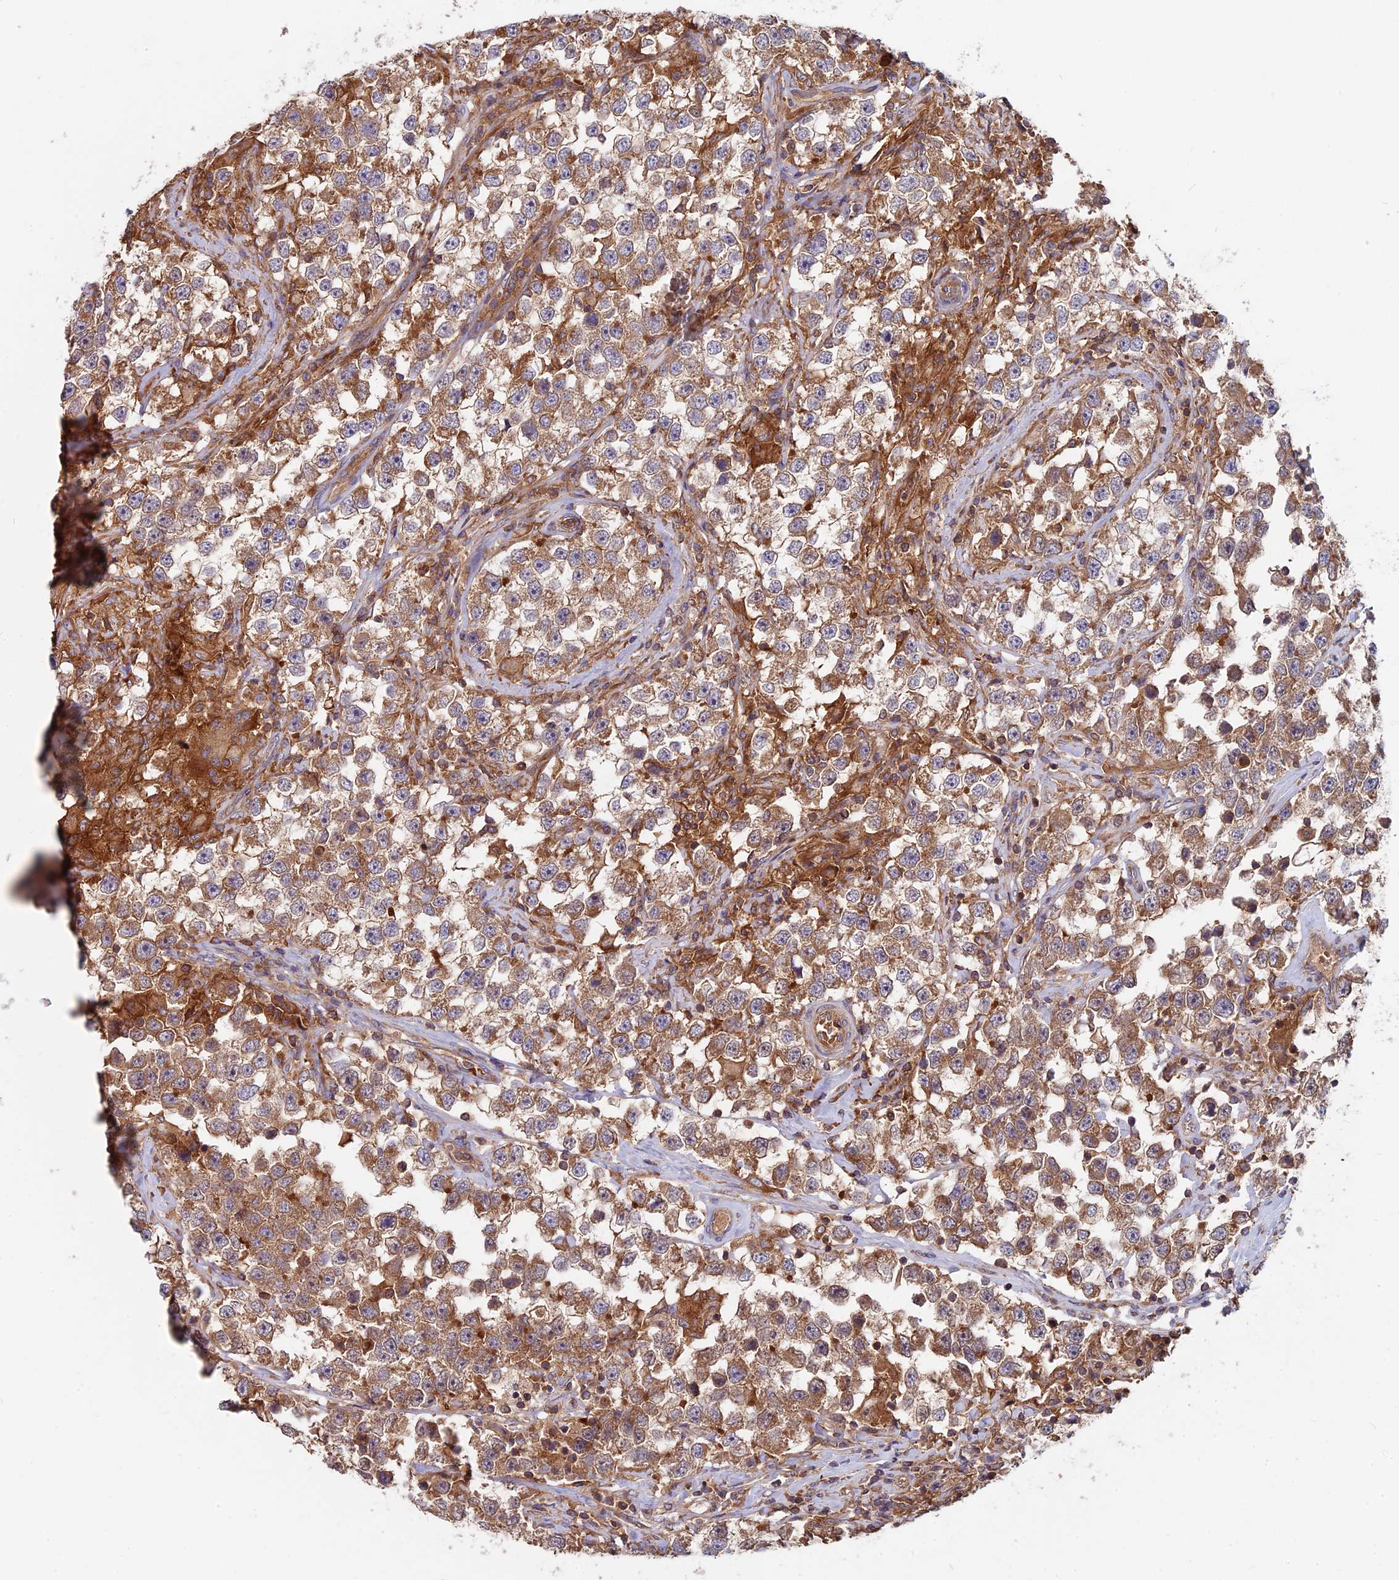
{"staining": {"intensity": "moderate", "quantity": ">75%", "location": "cytoplasmic/membranous"}, "tissue": "testis cancer", "cell_type": "Tumor cells", "image_type": "cancer", "snomed": [{"axis": "morphology", "description": "Seminoma, NOS"}, {"axis": "topography", "description": "Testis"}], "caption": "An image of seminoma (testis) stained for a protein reveals moderate cytoplasmic/membranous brown staining in tumor cells.", "gene": "MYO9B", "patient": {"sex": "male", "age": 46}}